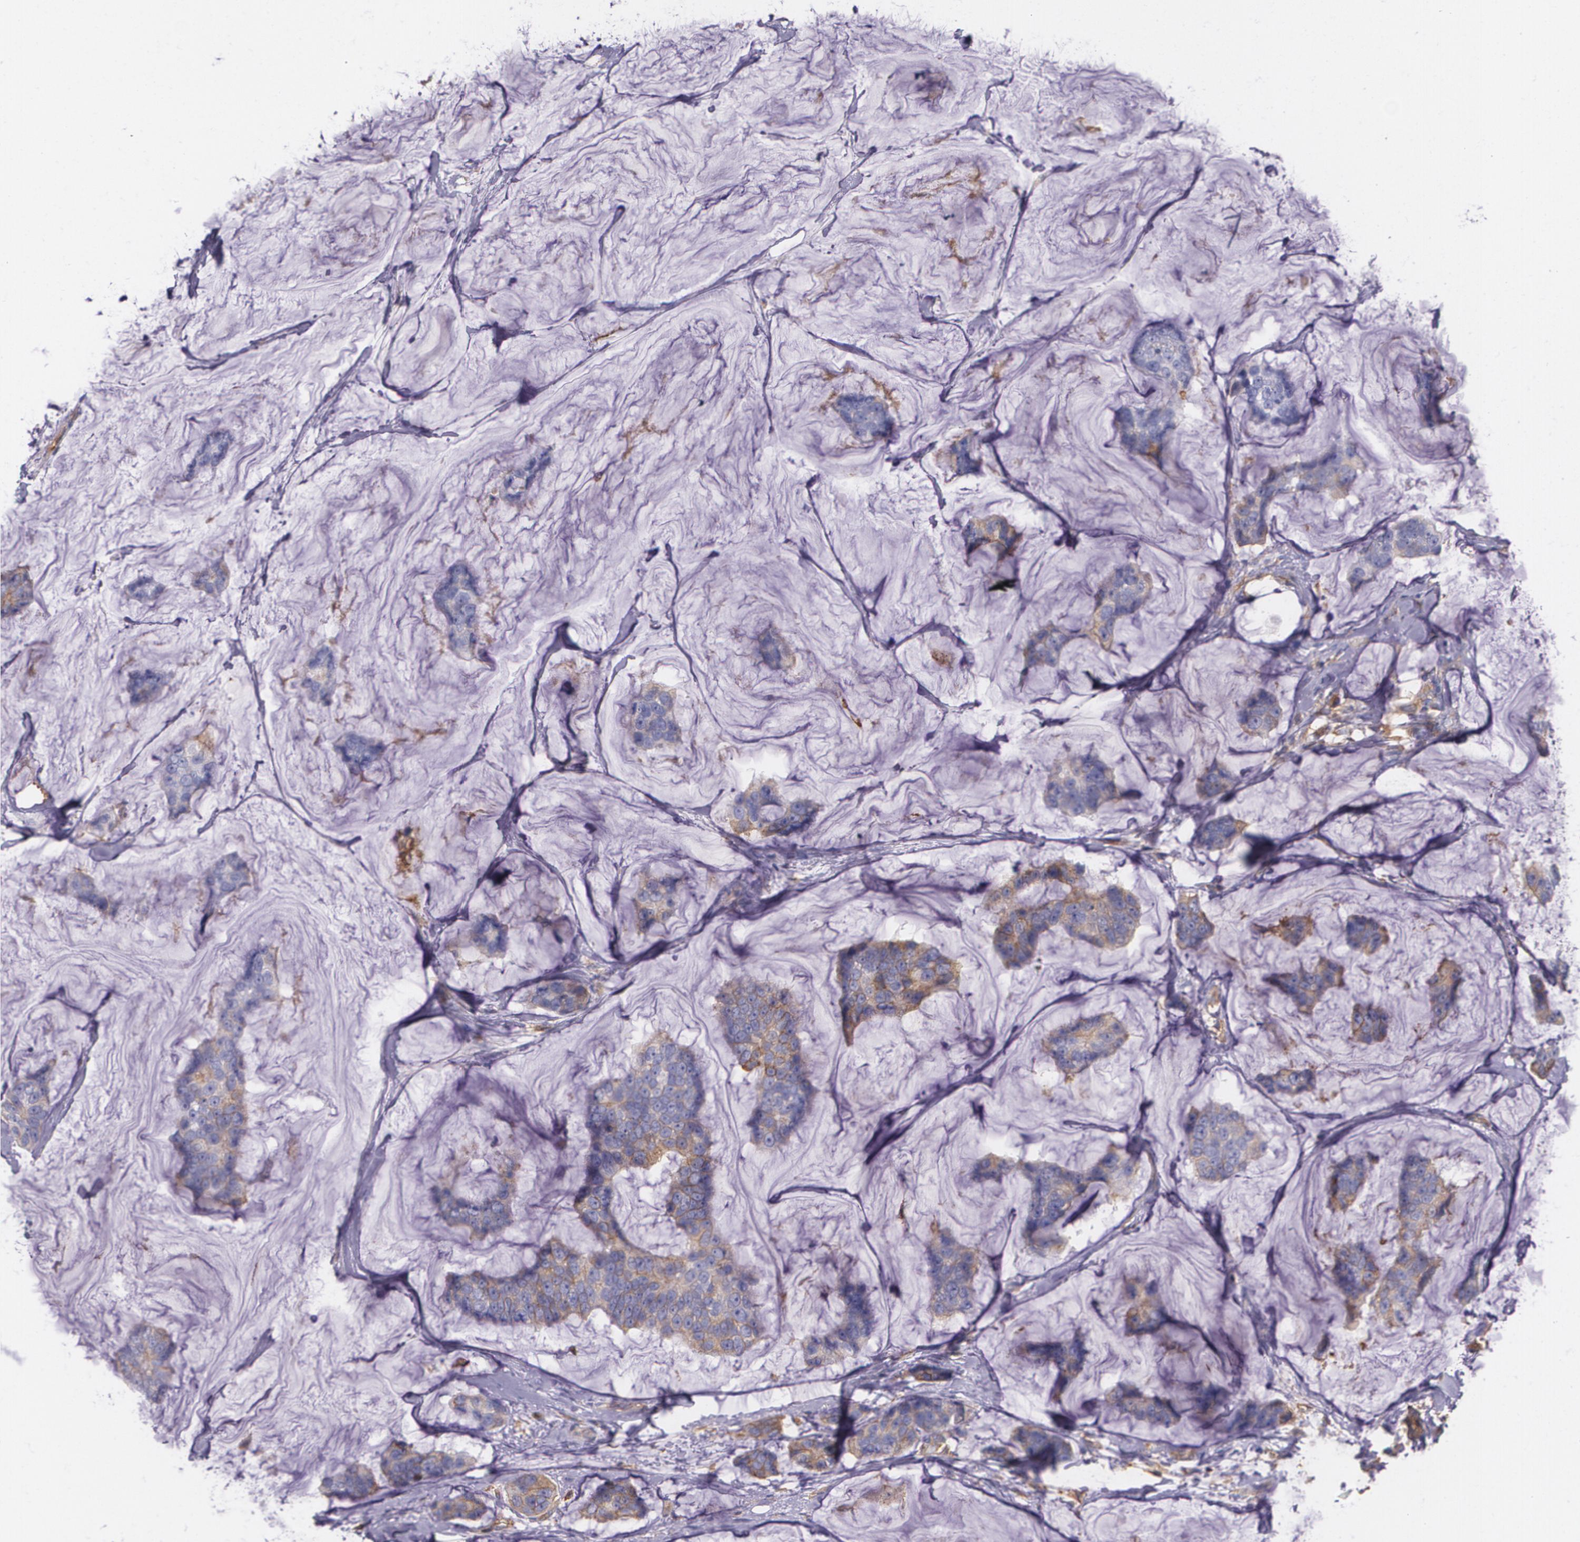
{"staining": {"intensity": "weak", "quantity": ">75%", "location": "cytoplasmic/membranous"}, "tissue": "breast cancer", "cell_type": "Tumor cells", "image_type": "cancer", "snomed": [{"axis": "morphology", "description": "Normal tissue, NOS"}, {"axis": "morphology", "description": "Duct carcinoma"}, {"axis": "topography", "description": "Breast"}], "caption": "Breast infiltrating ductal carcinoma stained for a protein reveals weak cytoplasmic/membranous positivity in tumor cells. (DAB IHC, brown staining for protein, blue staining for nuclei).", "gene": "B2M", "patient": {"sex": "female", "age": 50}}